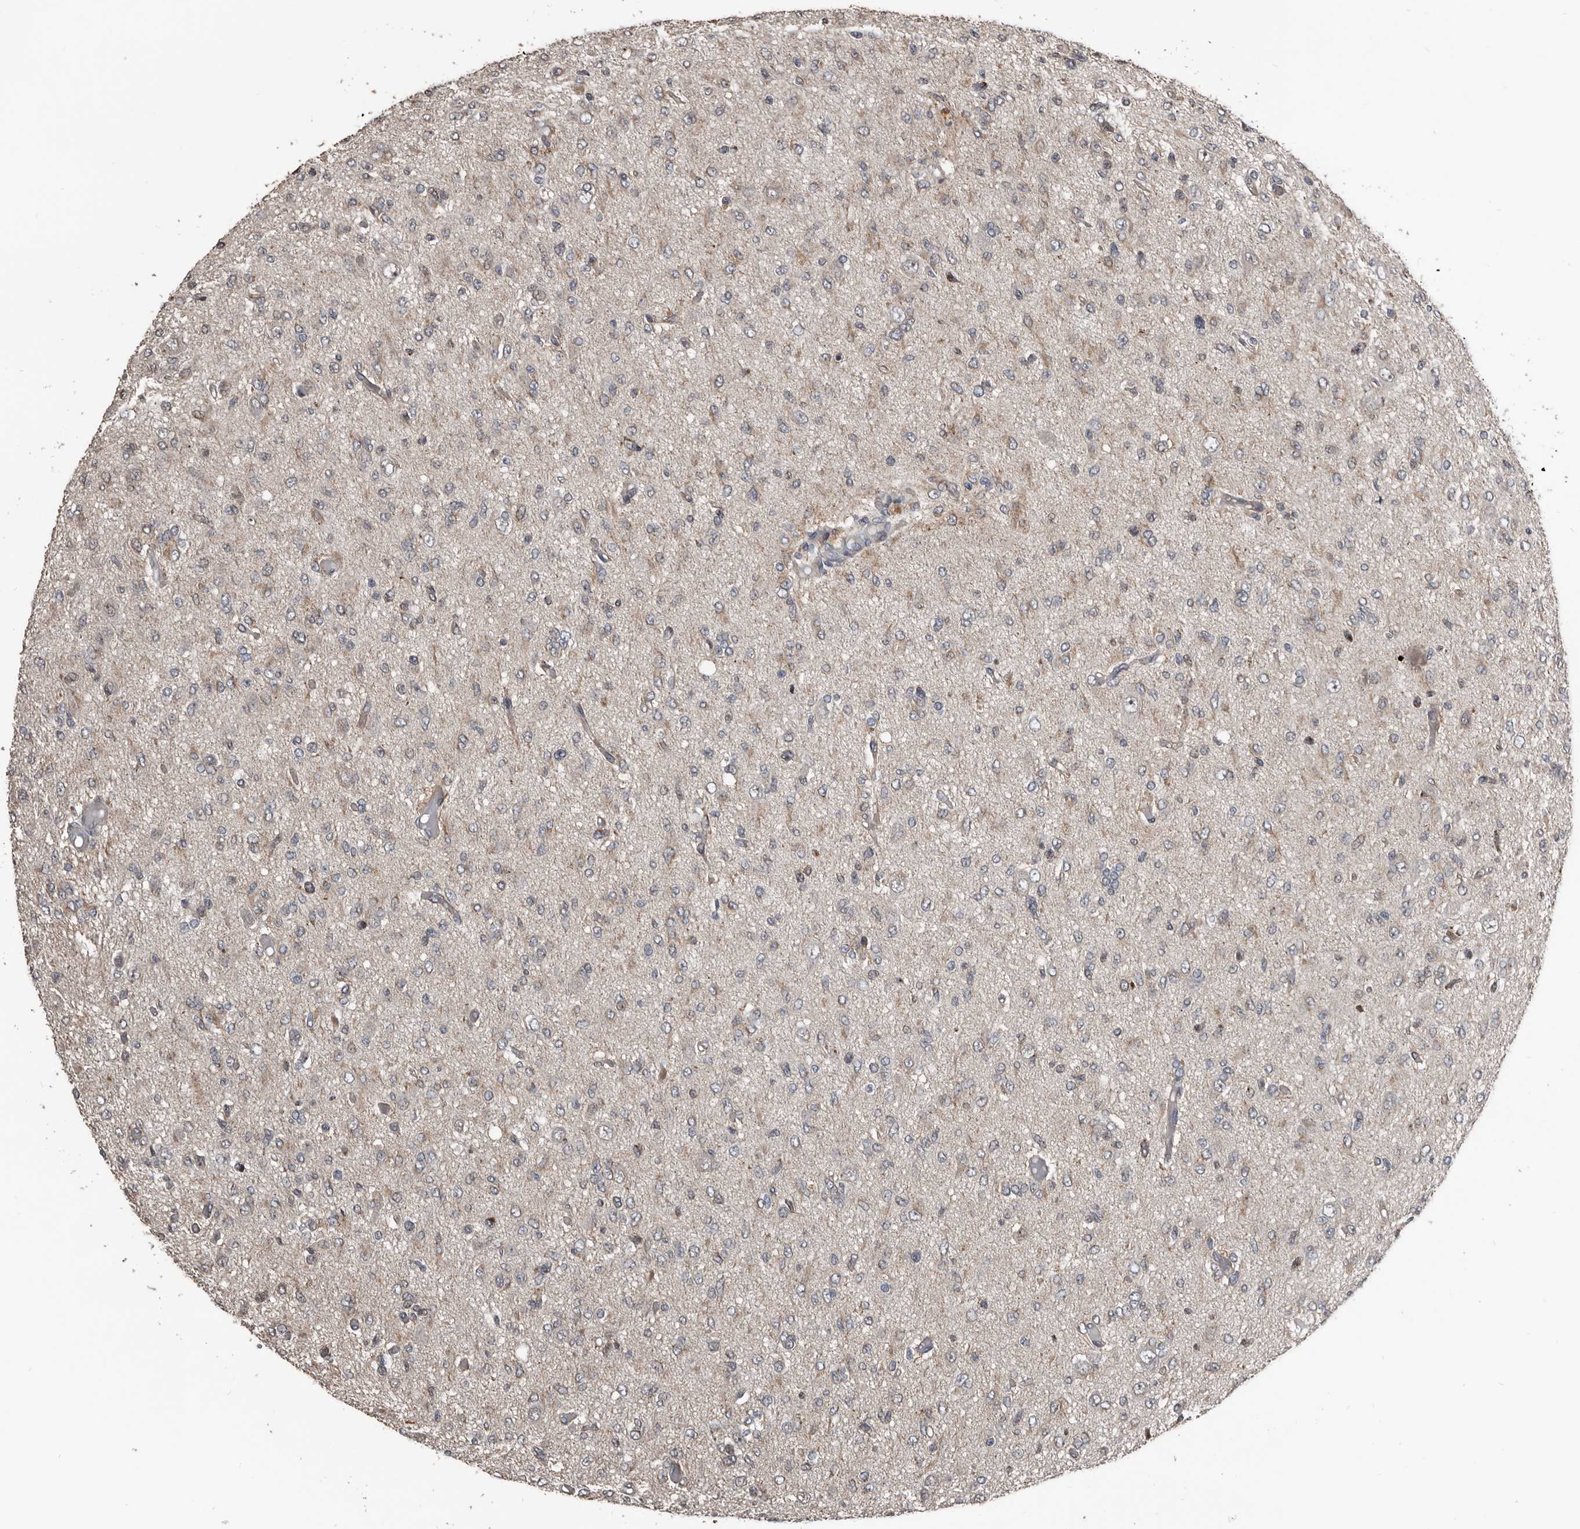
{"staining": {"intensity": "weak", "quantity": "<25%", "location": "cytoplasmic/membranous"}, "tissue": "glioma", "cell_type": "Tumor cells", "image_type": "cancer", "snomed": [{"axis": "morphology", "description": "Glioma, malignant, High grade"}, {"axis": "topography", "description": "Brain"}], "caption": "Immunohistochemistry (IHC) of human malignant glioma (high-grade) displays no positivity in tumor cells.", "gene": "DHPS", "patient": {"sex": "female", "age": 59}}